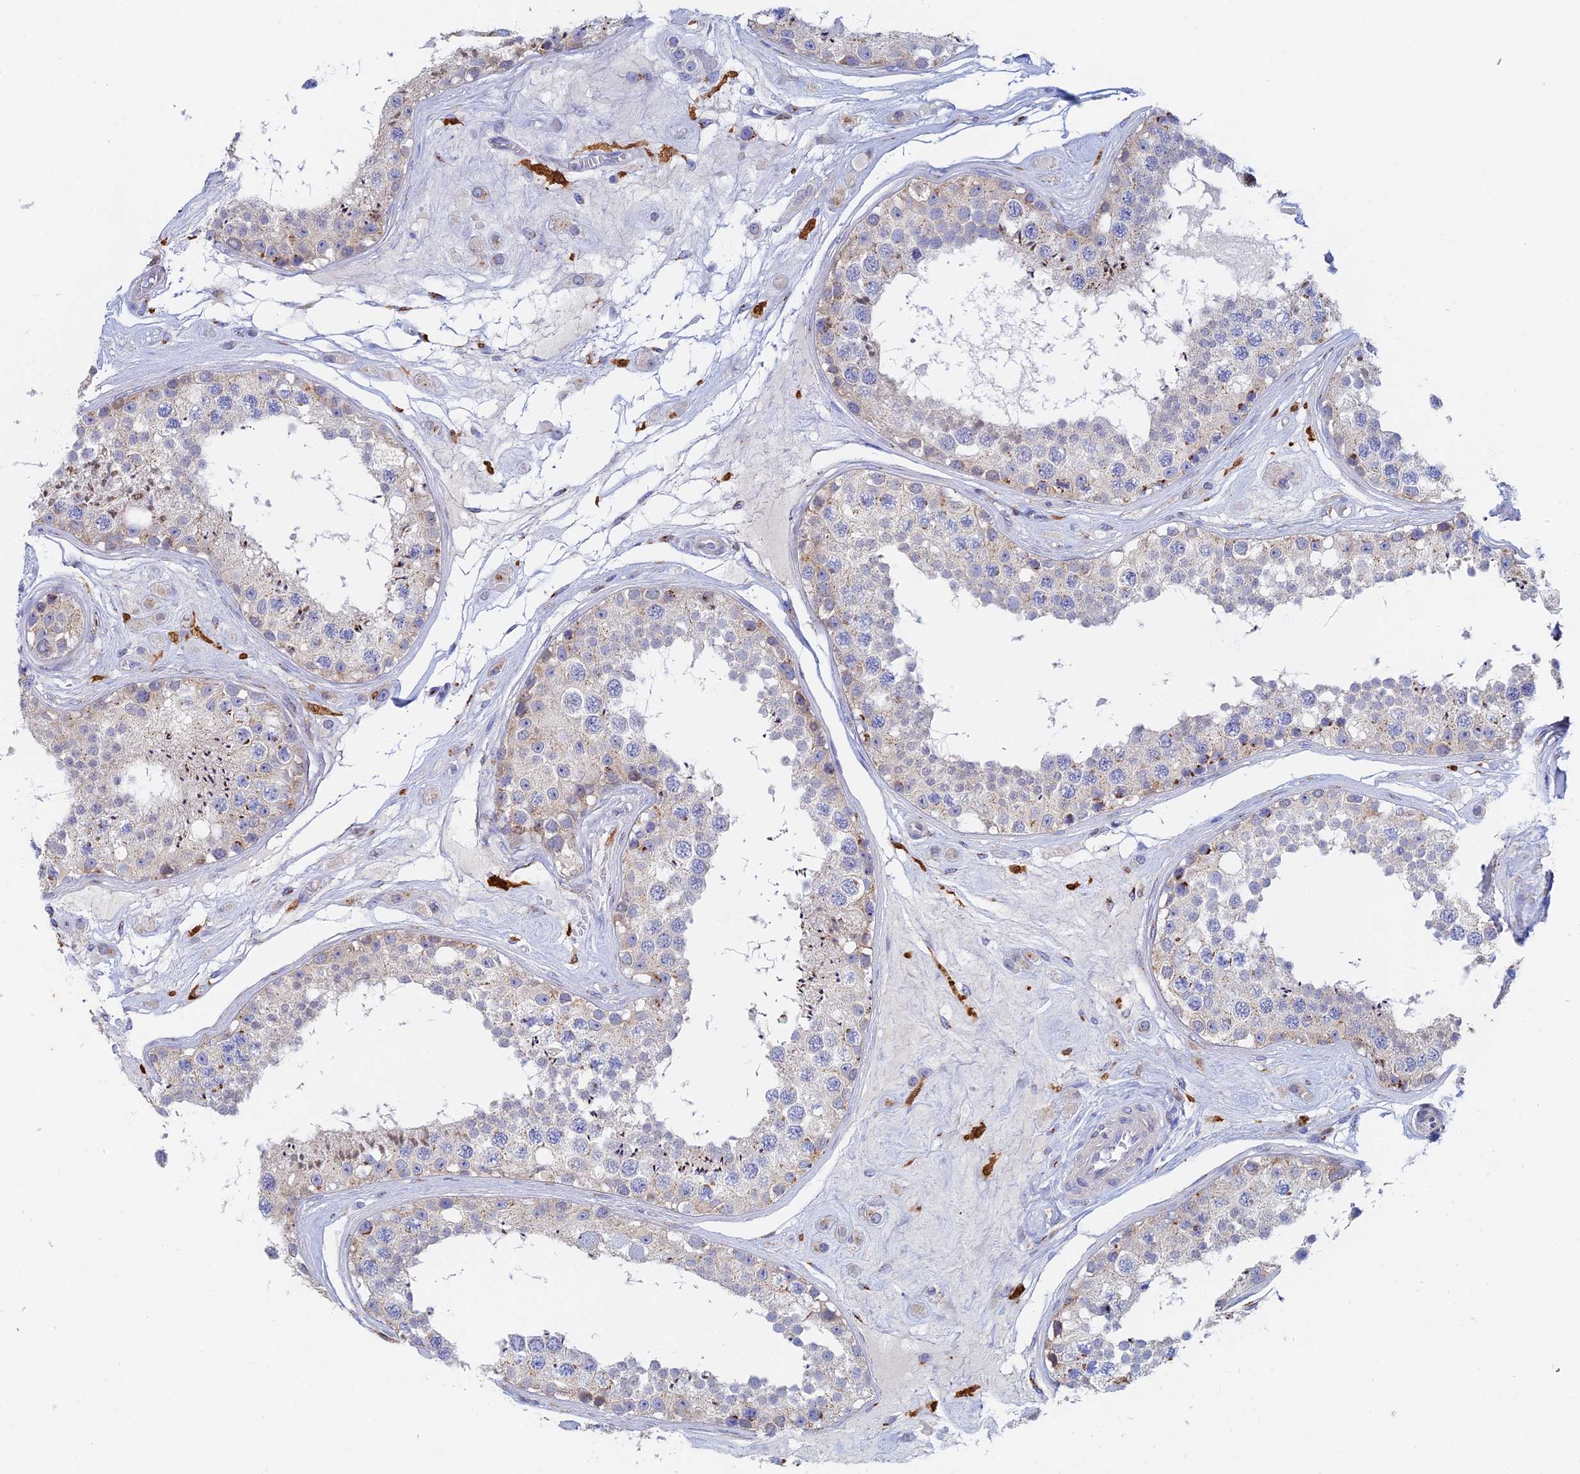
{"staining": {"intensity": "moderate", "quantity": "<25%", "location": "cytoplasmic/membranous"}, "tissue": "testis", "cell_type": "Cells in seminiferous ducts", "image_type": "normal", "snomed": [{"axis": "morphology", "description": "Normal tissue, NOS"}, {"axis": "topography", "description": "Testis"}], "caption": "A low amount of moderate cytoplasmic/membranous staining is seen in approximately <25% of cells in seminiferous ducts in benign testis. (DAB (3,3'-diaminobenzidine) = brown stain, brightfield microscopy at high magnification).", "gene": "SLC24A3", "patient": {"sex": "male", "age": 25}}